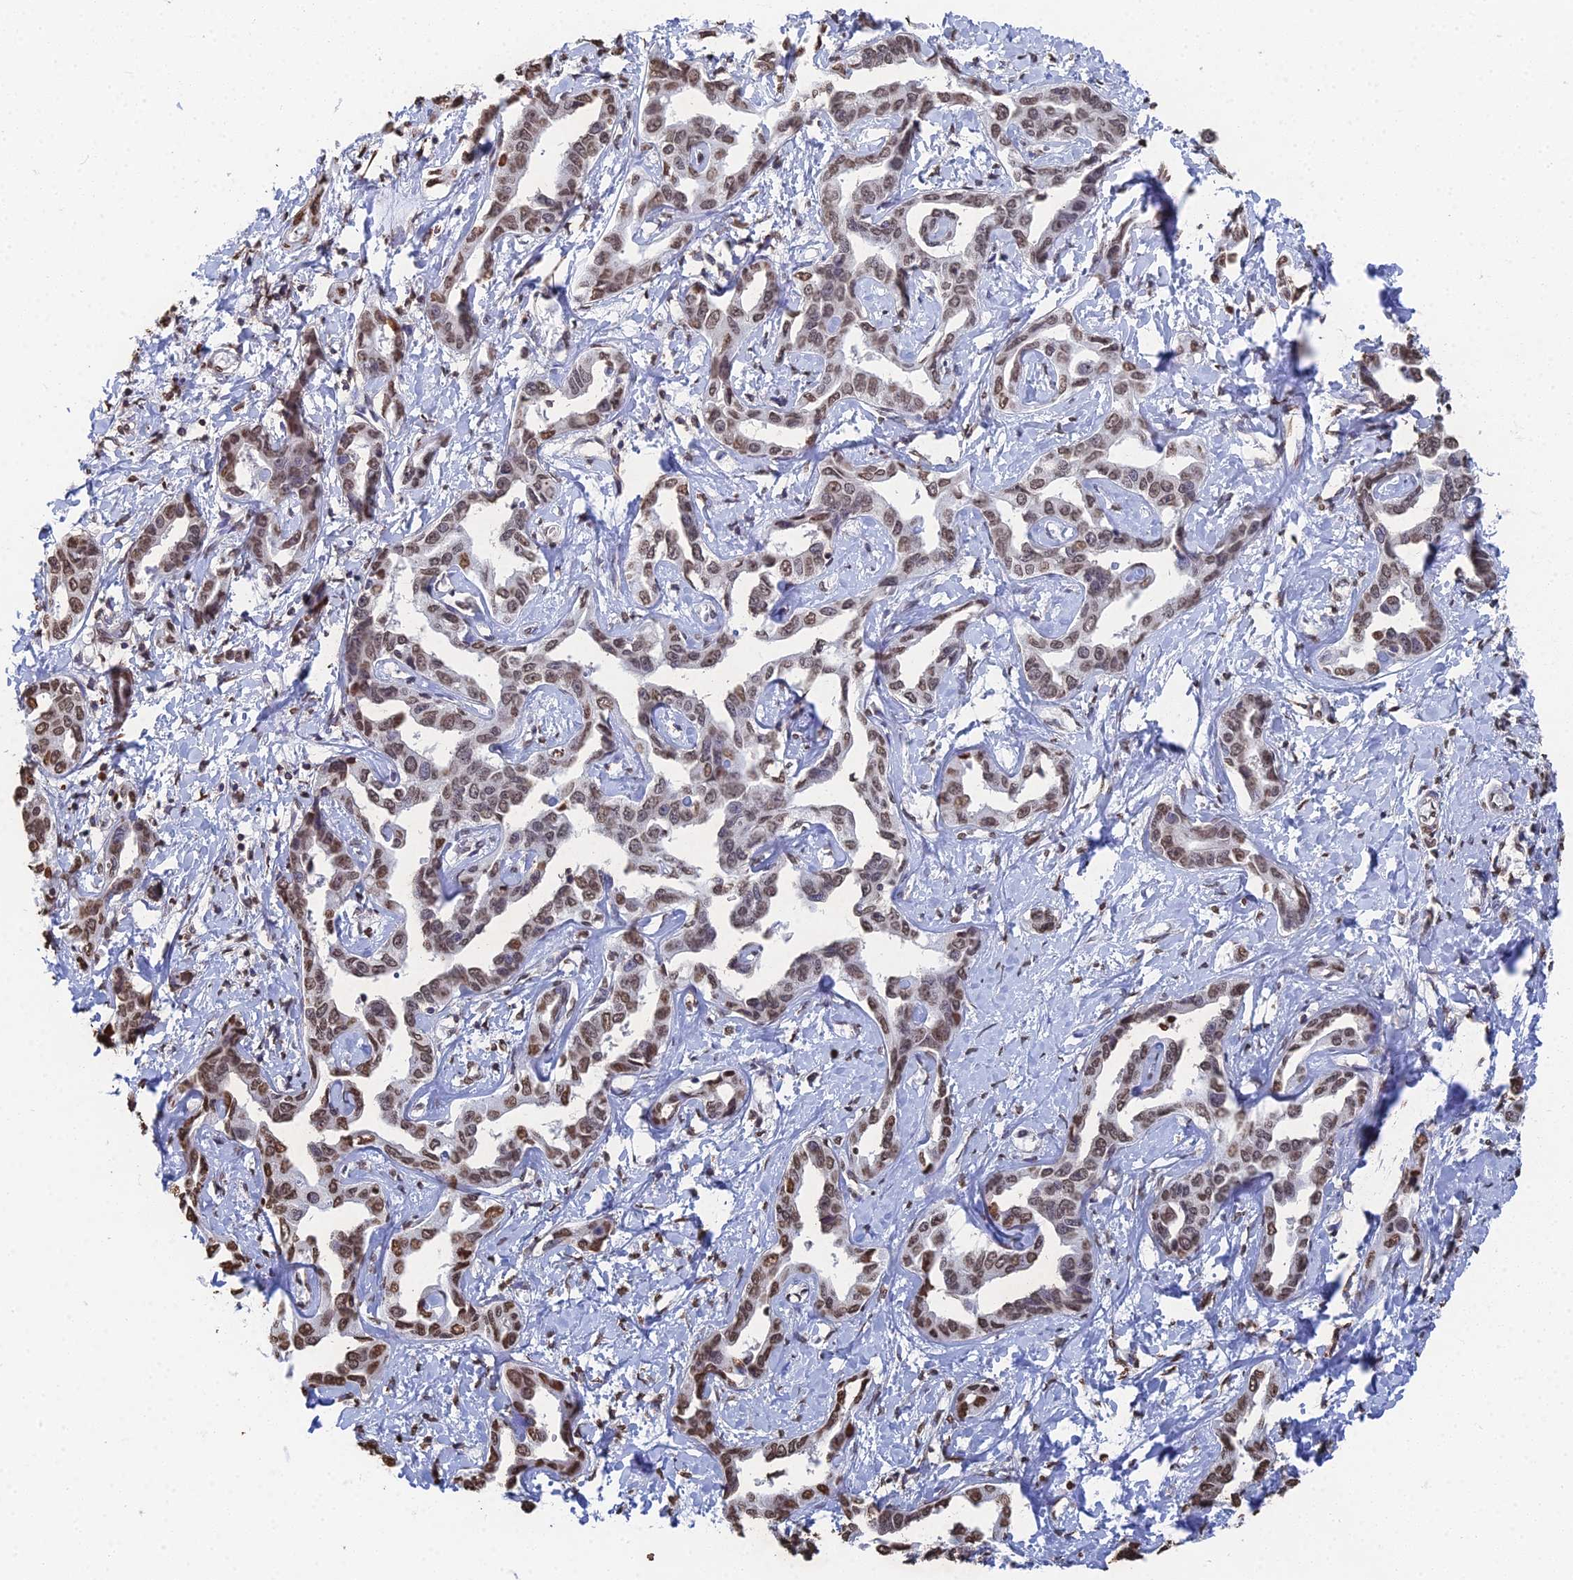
{"staining": {"intensity": "moderate", "quantity": ">75%", "location": "nuclear"}, "tissue": "liver cancer", "cell_type": "Tumor cells", "image_type": "cancer", "snomed": [{"axis": "morphology", "description": "Cholangiocarcinoma"}, {"axis": "topography", "description": "Liver"}], "caption": "A high-resolution histopathology image shows immunohistochemistry (IHC) staining of liver cholangiocarcinoma, which reveals moderate nuclear staining in about >75% of tumor cells.", "gene": "GBP3", "patient": {"sex": "male", "age": 59}}